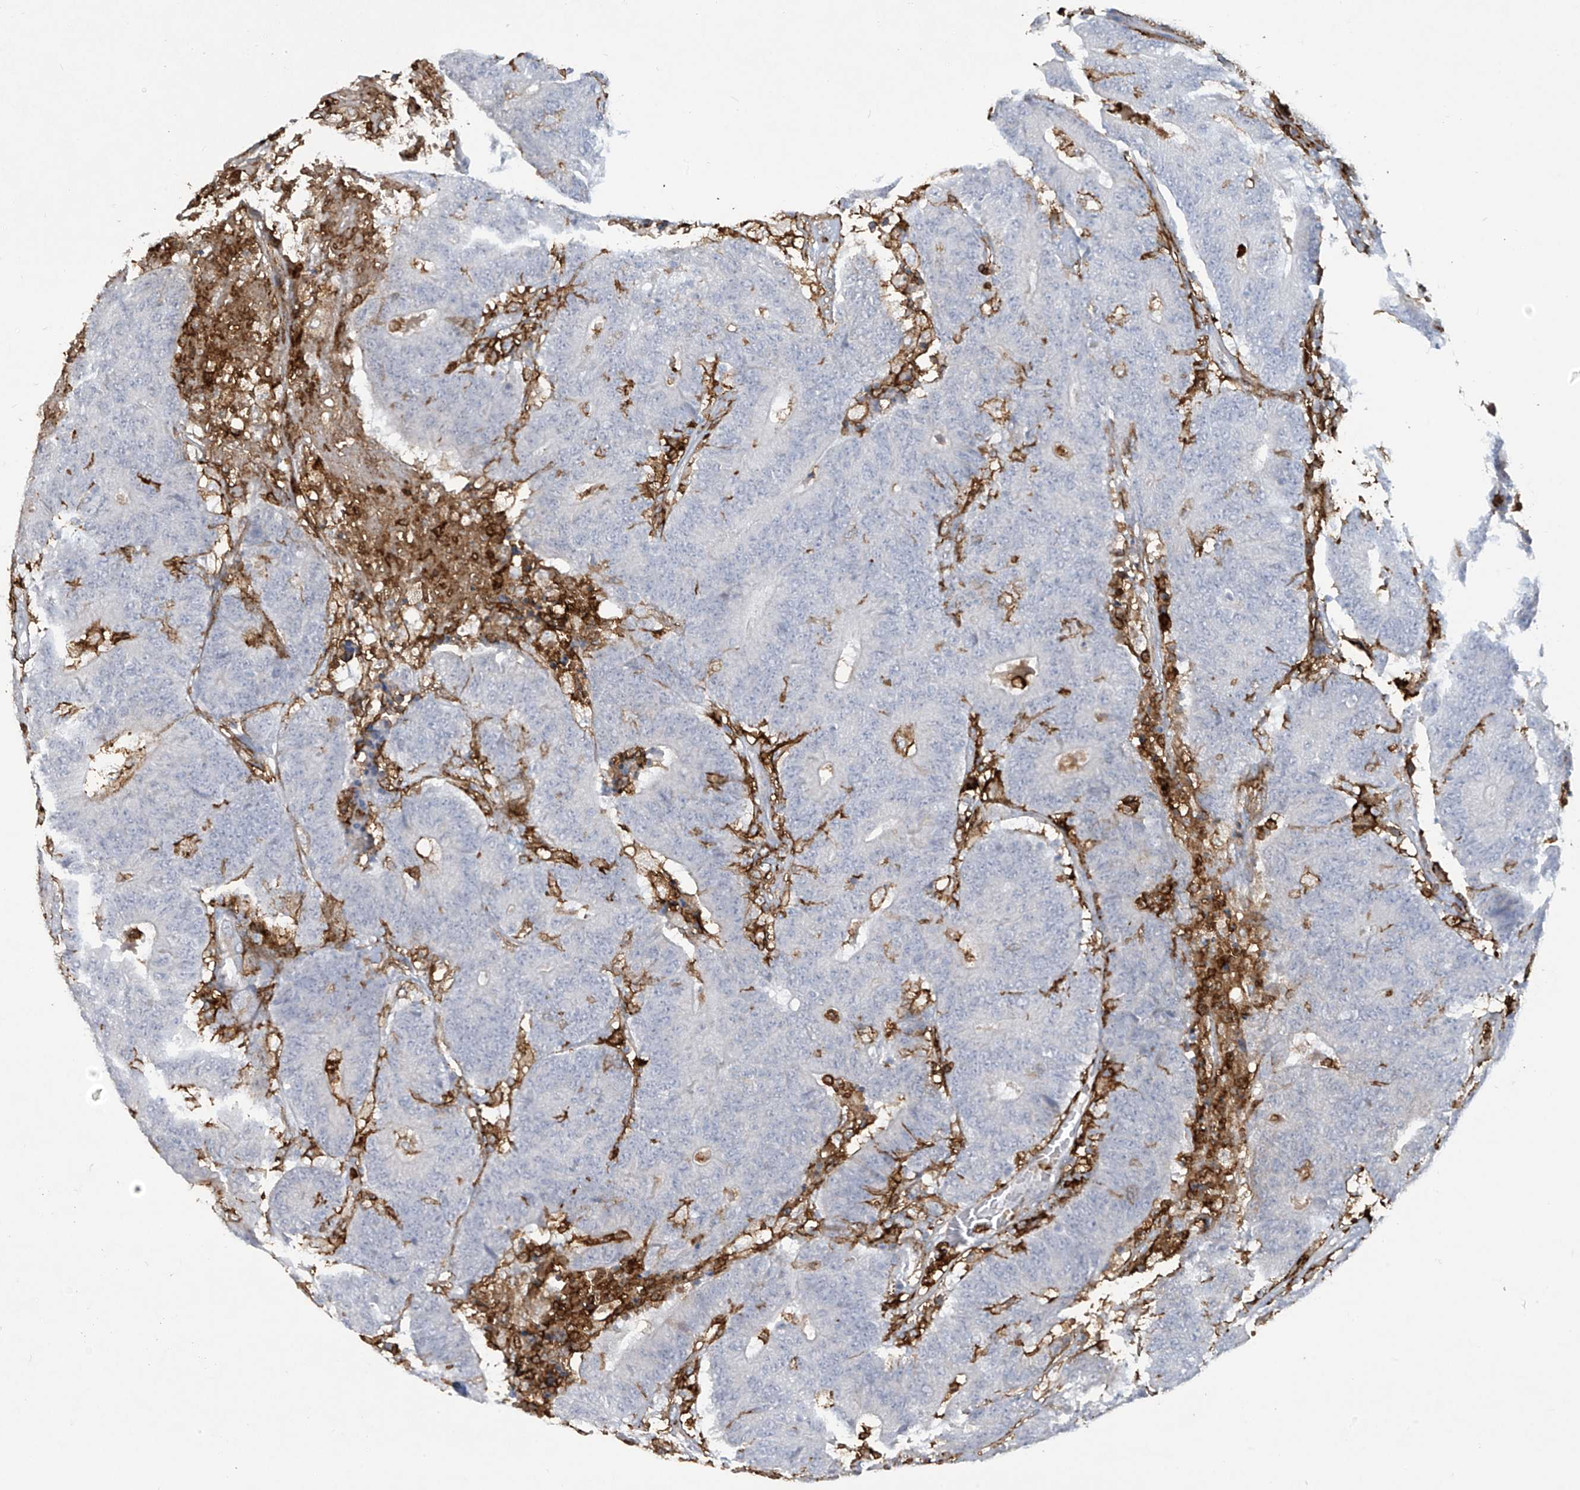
{"staining": {"intensity": "negative", "quantity": "none", "location": "none"}, "tissue": "colorectal cancer", "cell_type": "Tumor cells", "image_type": "cancer", "snomed": [{"axis": "morphology", "description": "Normal tissue, NOS"}, {"axis": "morphology", "description": "Adenocarcinoma, NOS"}, {"axis": "topography", "description": "Colon"}], "caption": "A high-resolution image shows immunohistochemistry (IHC) staining of colorectal cancer, which exhibits no significant staining in tumor cells. The staining was performed using DAB (3,3'-diaminobenzidine) to visualize the protein expression in brown, while the nuclei were stained in blue with hematoxylin (Magnification: 20x).", "gene": "FCGR3A", "patient": {"sex": "female", "age": 75}}